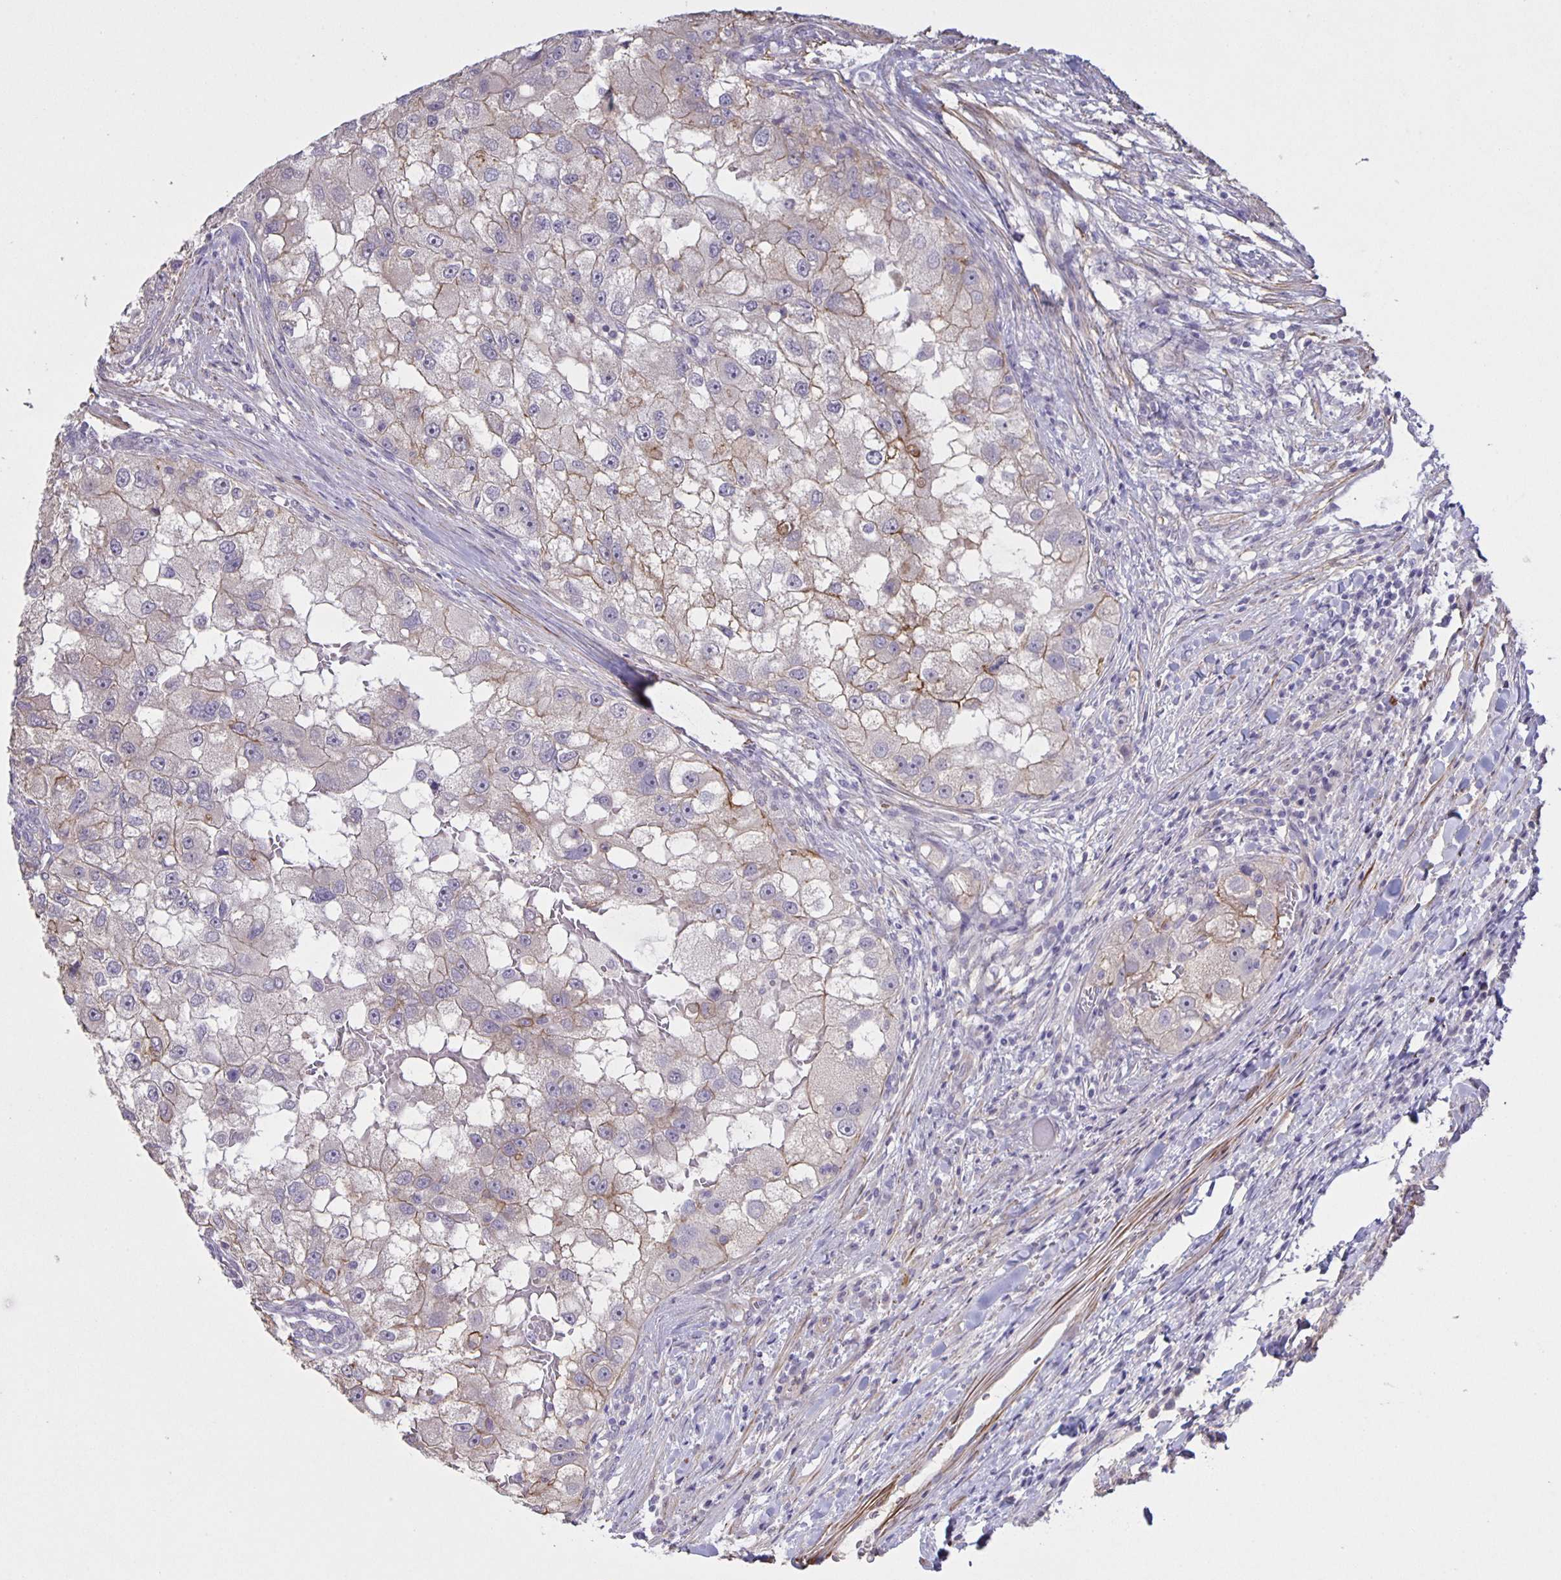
{"staining": {"intensity": "weak", "quantity": "<25%", "location": "cytoplasmic/membranous"}, "tissue": "renal cancer", "cell_type": "Tumor cells", "image_type": "cancer", "snomed": [{"axis": "morphology", "description": "Adenocarcinoma, NOS"}, {"axis": "topography", "description": "Kidney"}], "caption": "IHC photomicrograph of neoplastic tissue: renal cancer (adenocarcinoma) stained with DAB shows no significant protein staining in tumor cells.", "gene": "SRCIN1", "patient": {"sex": "male", "age": 63}}